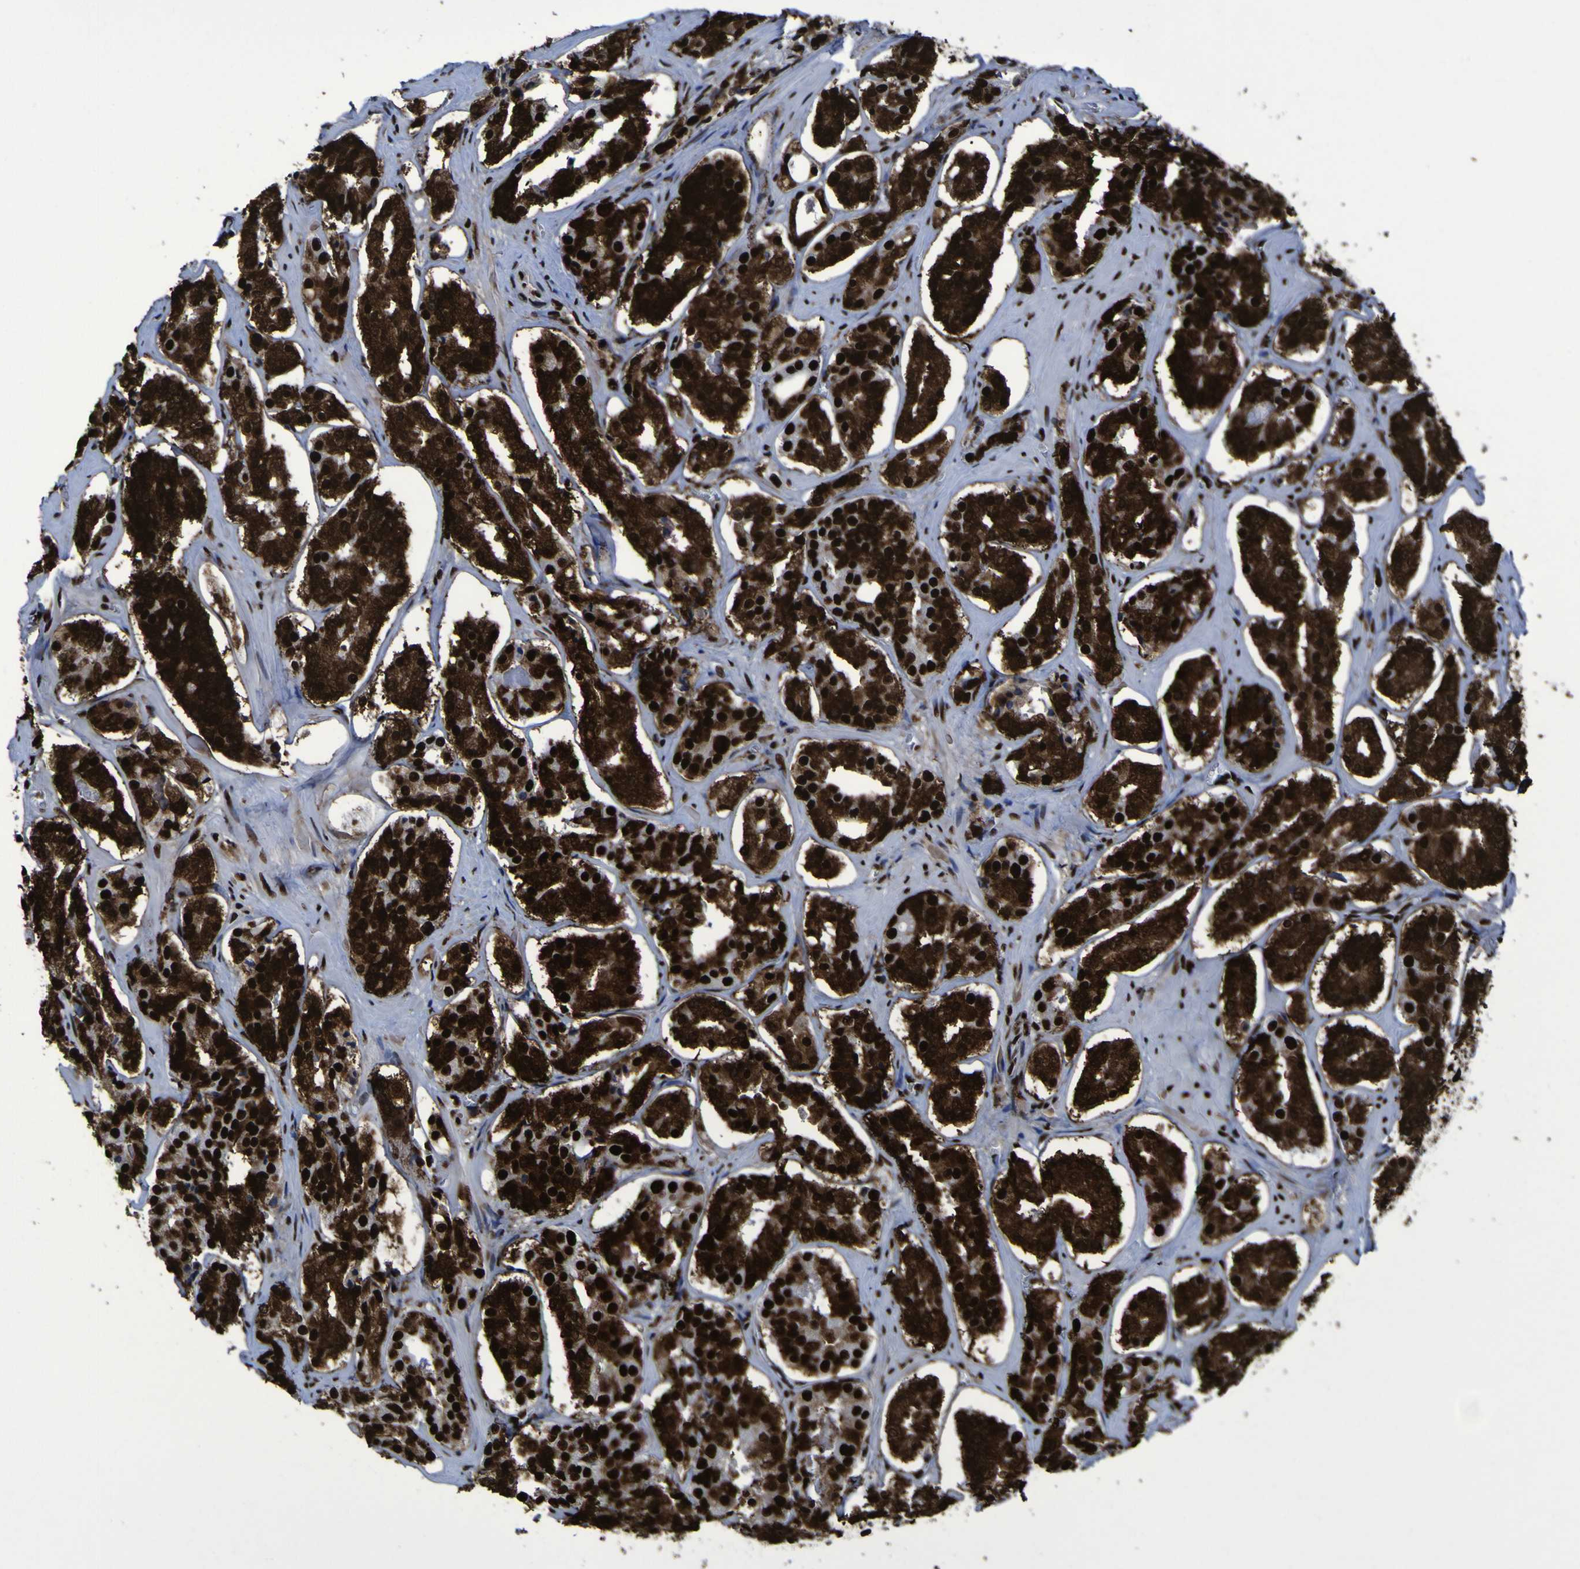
{"staining": {"intensity": "strong", "quantity": ">75%", "location": "cytoplasmic/membranous,nuclear"}, "tissue": "prostate cancer", "cell_type": "Tumor cells", "image_type": "cancer", "snomed": [{"axis": "morphology", "description": "Adenocarcinoma, High grade"}, {"axis": "topography", "description": "Prostate"}], "caption": "A brown stain highlights strong cytoplasmic/membranous and nuclear expression of a protein in human adenocarcinoma (high-grade) (prostate) tumor cells.", "gene": "NPM1", "patient": {"sex": "male", "age": 60}}